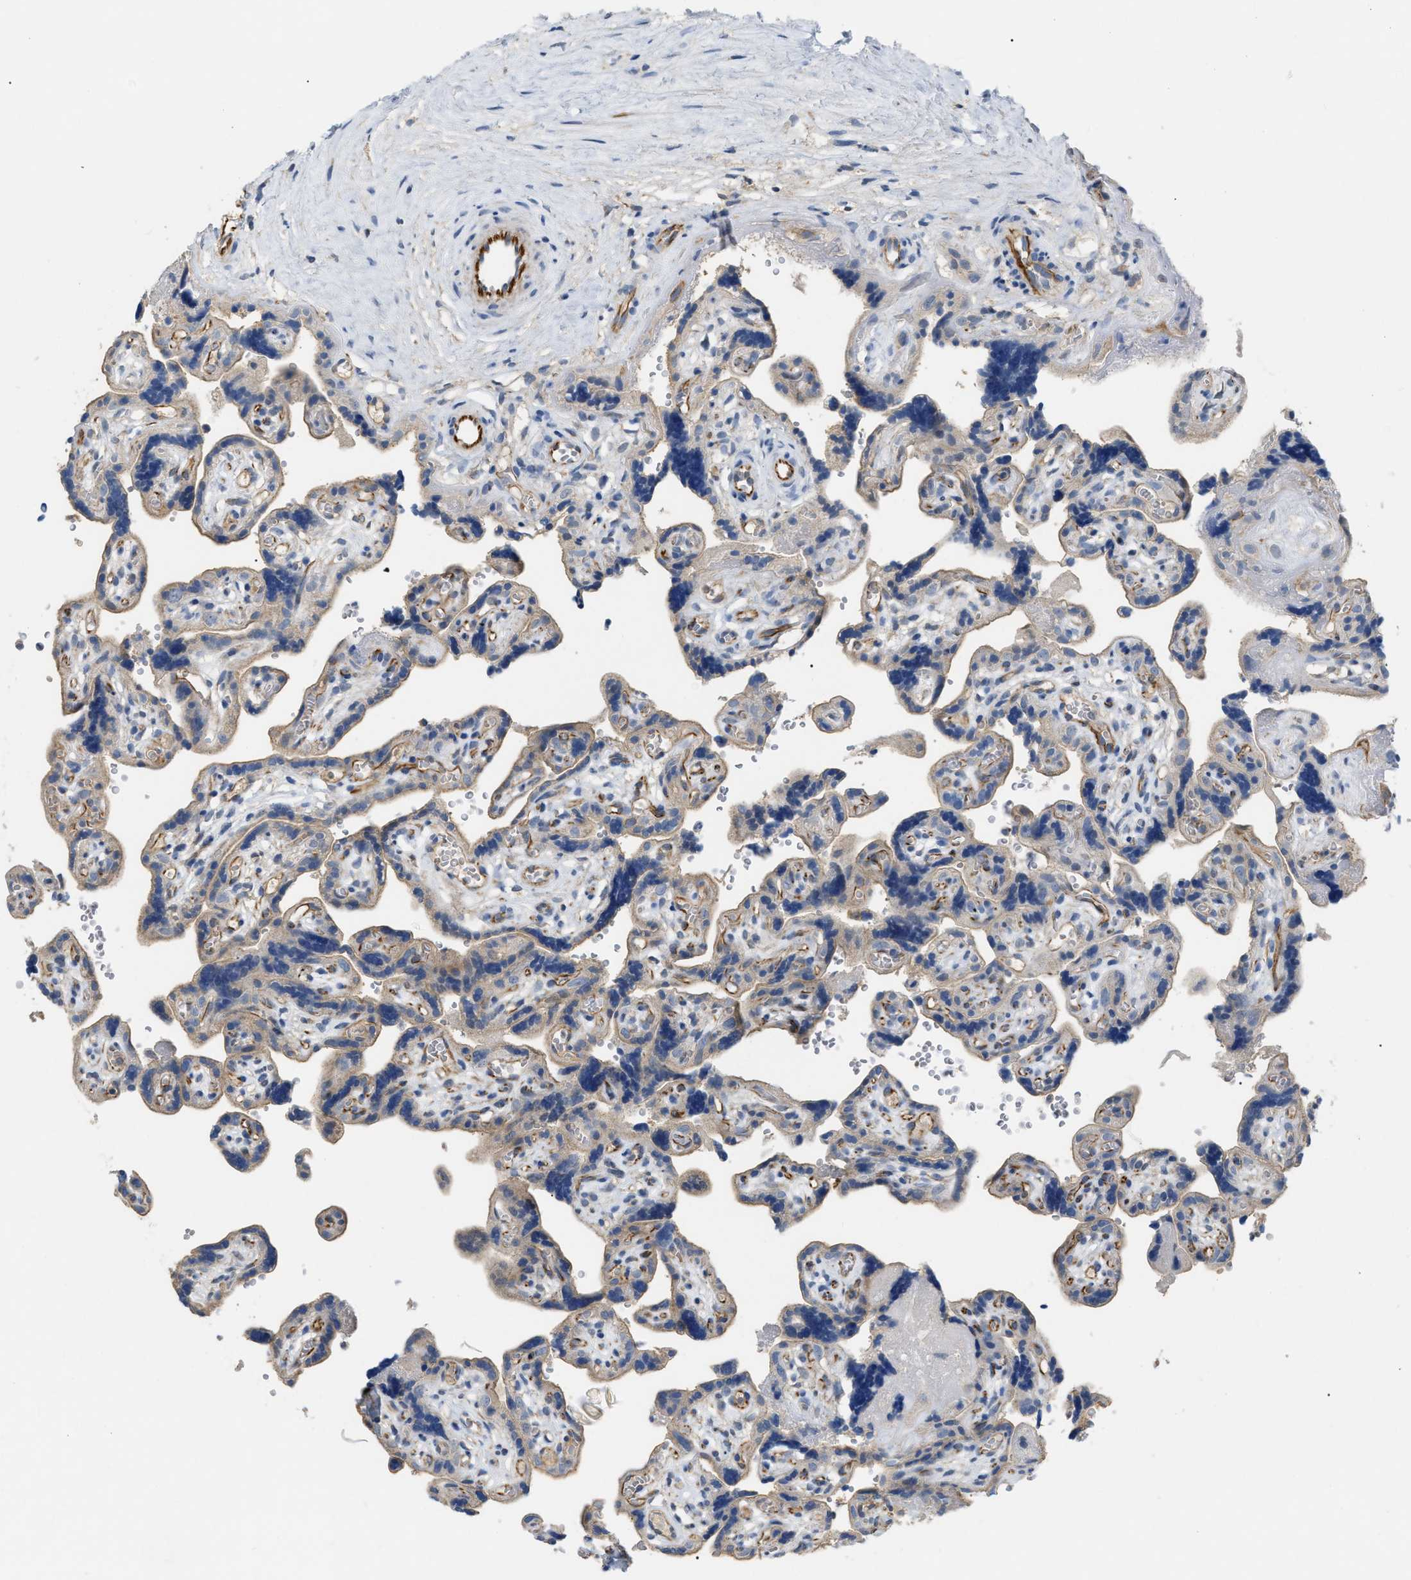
{"staining": {"intensity": "negative", "quantity": "none", "location": "none"}, "tissue": "placenta", "cell_type": "Decidual cells", "image_type": "normal", "snomed": [{"axis": "morphology", "description": "Normal tissue, NOS"}, {"axis": "topography", "description": "Placenta"}], "caption": "DAB (3,3'-diaminobenzidine) immunohistochemical staining of unremarkable human placenta exhibits no significant positivity in decidual cells.", "gene": "DHX58", "patient": {"sex": "female", "age": 30}}